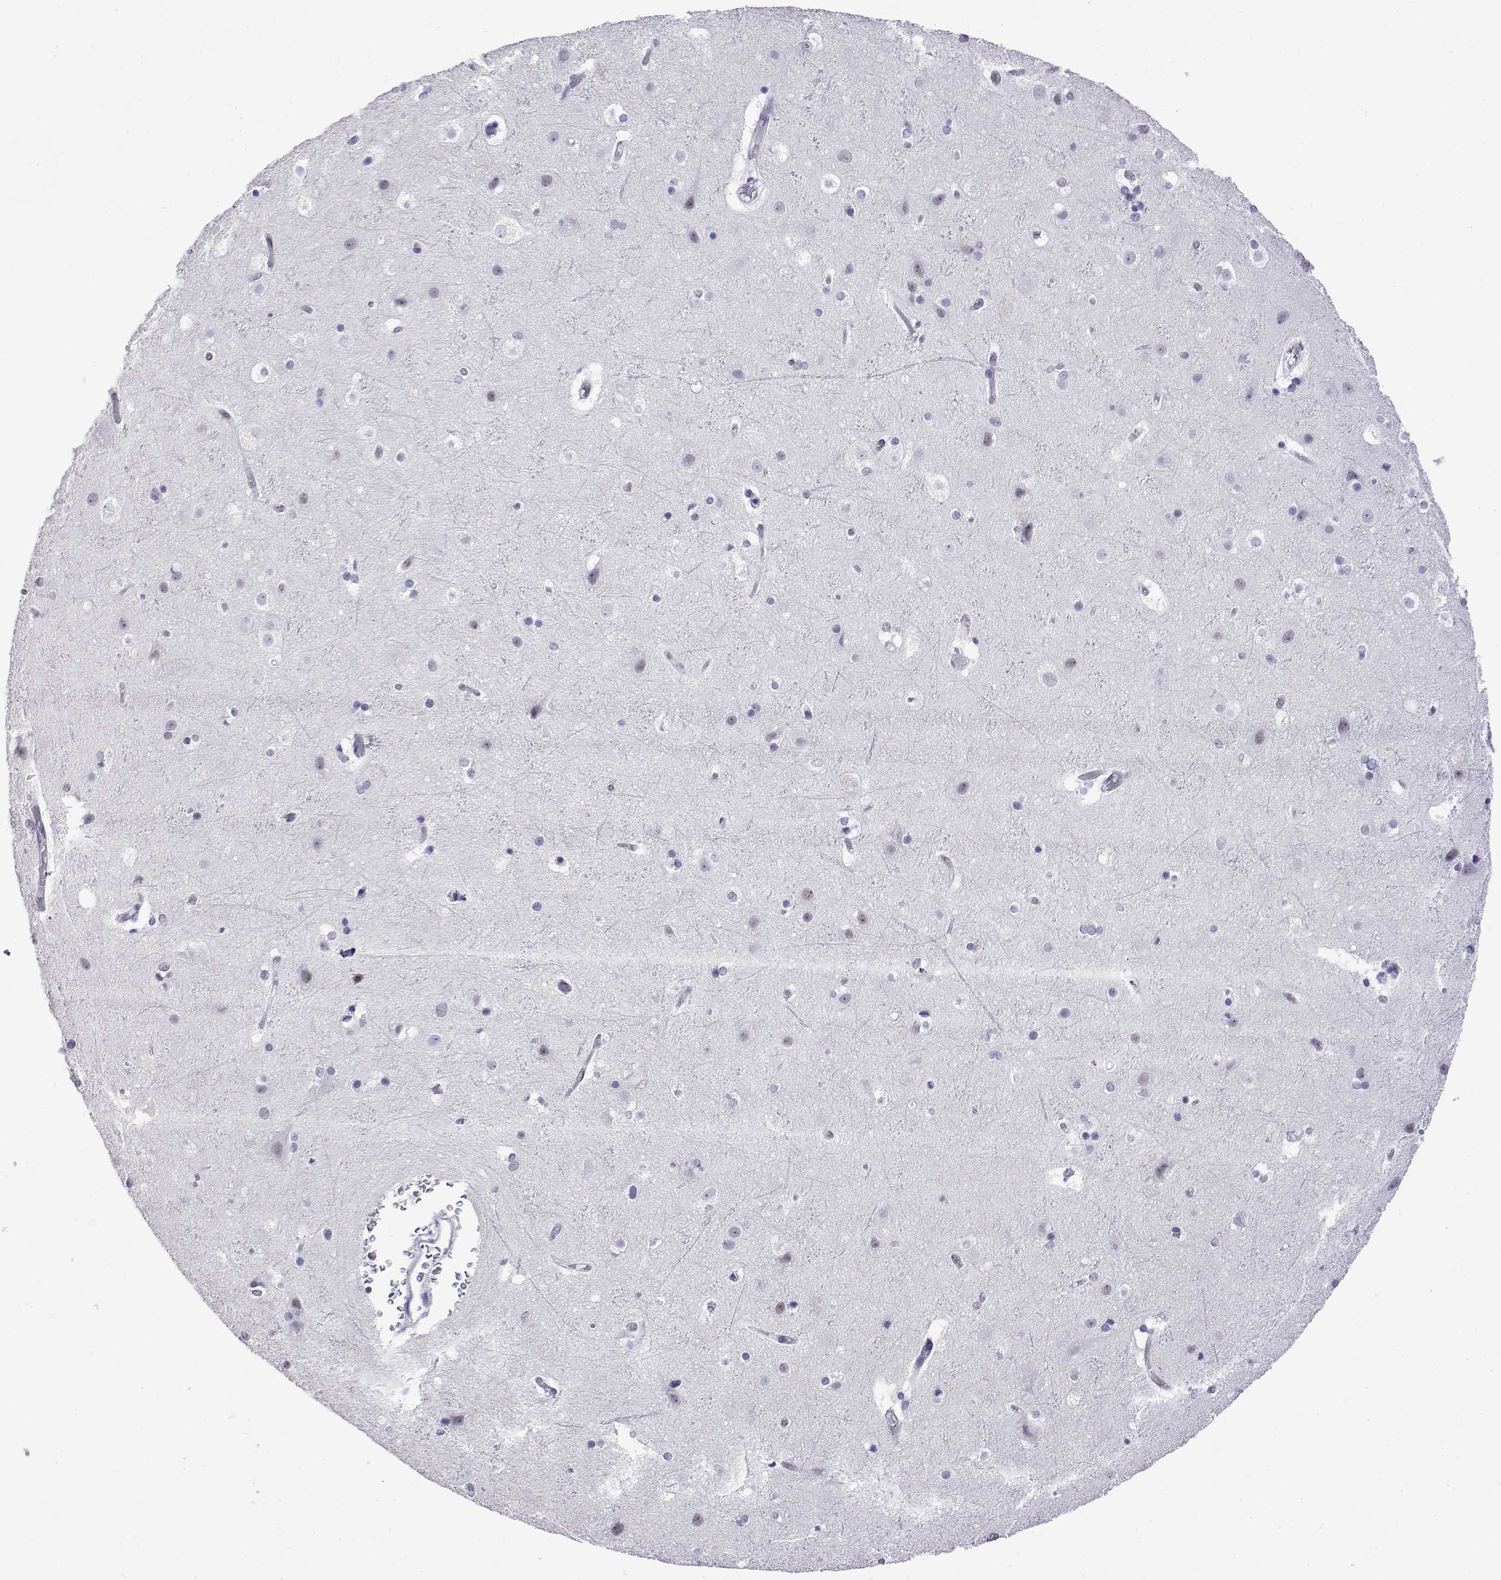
{"staining": {"intensity": "negative", "quantity": "none", "location": "none"}, "tissue": "cerebral cortex", "cell_type": "Endothelial cells", "image_type": "normal", "snomed": [{"axis": "morphology", "description": "Normal tissue, NOS"}, {"axis": "topography", "description": "Cerebral cortex"}], "caption": "Histopathology image shows no protein positivity in endothelial cells of benign cerebral cortex. The staining was performed using DAB to visualize the protein expression in brown, while the nuclei were stained in blue with hematoxylin (Magnification: 20x).", "gene": "POLDIP3", "patient": {"sex": "female", "age": 52}}